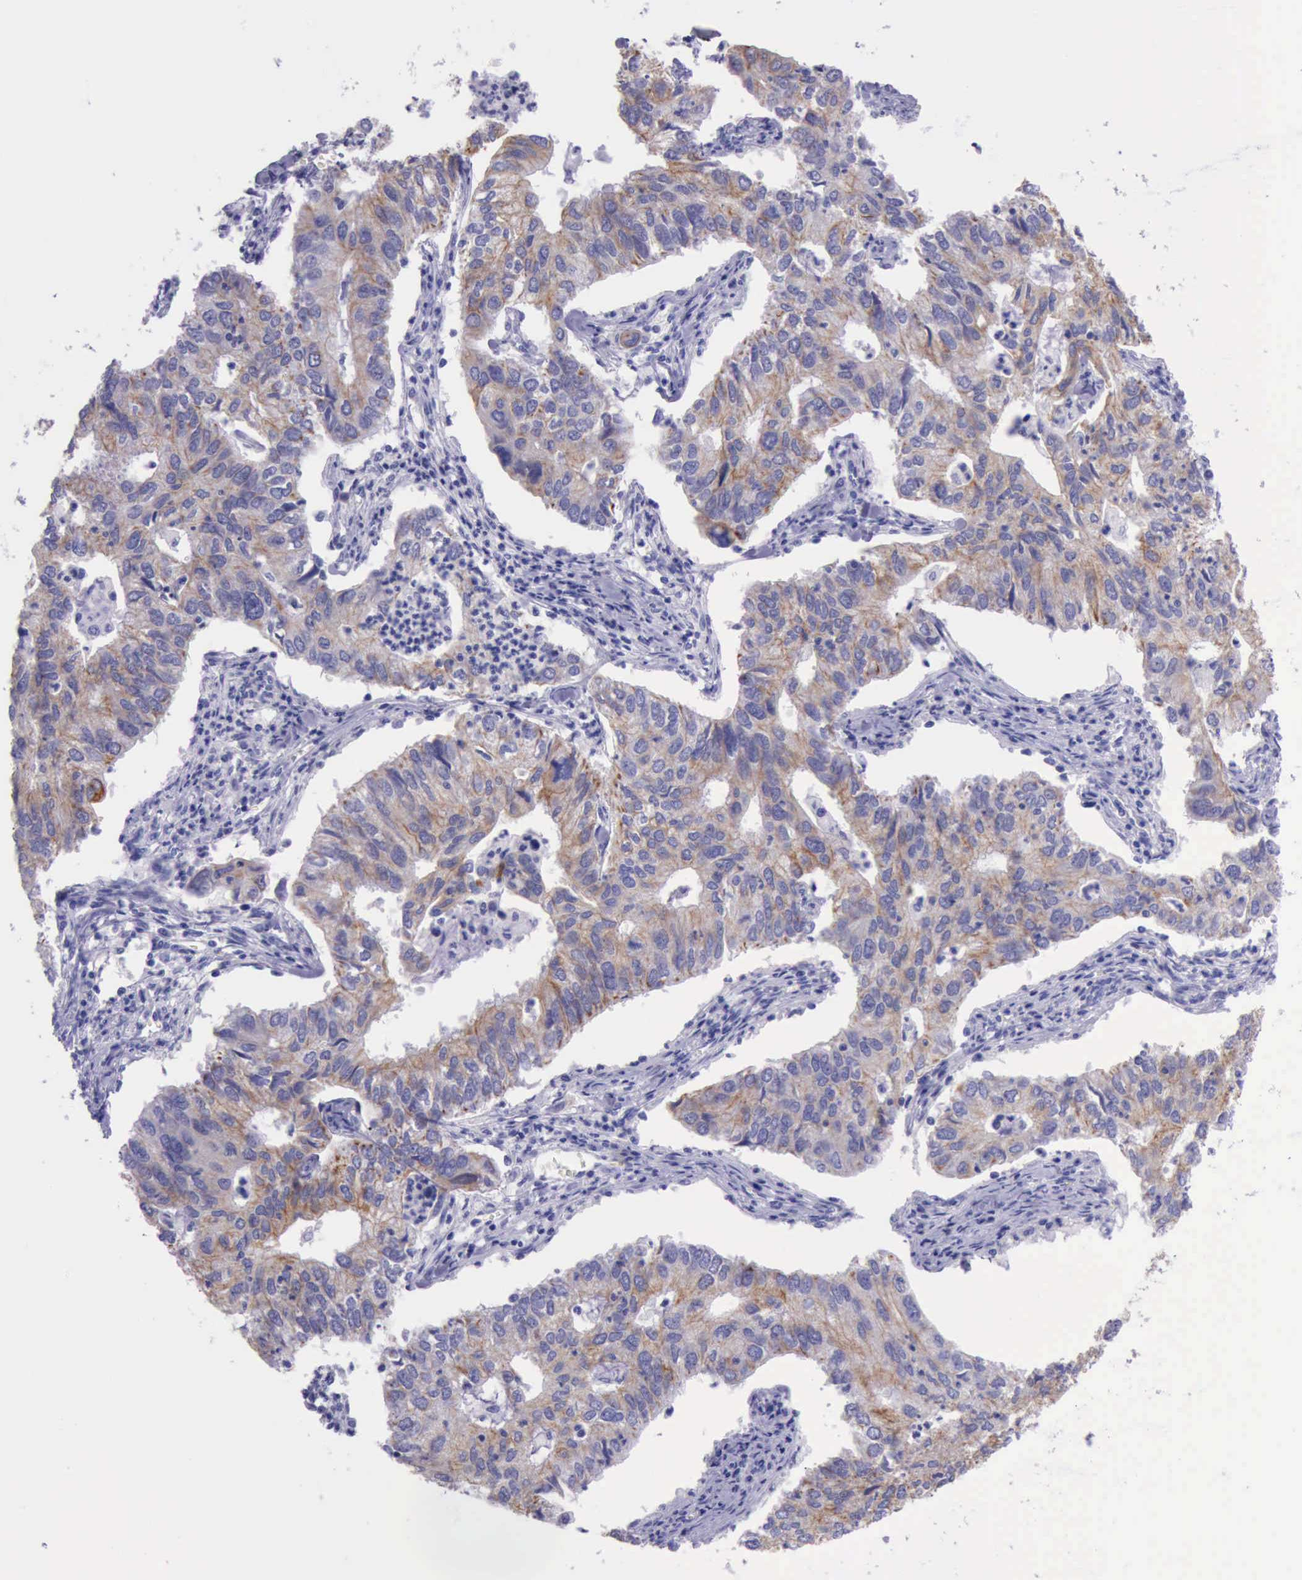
{"staining": {"intensity": "weak", "quantity": ">75%", "location": "cytoplasmic/membranous"}, "tissue": "lung cancer", "cell_type": "Tumor cells", "image_type": "cancer", "snomed": [{"axis": "morphology", "description": "Adenocarcinoma, NOS"}, {"axis": "topography", "description": "Lung"}], "caption": "The immunohistochemical stain shows weak cytoplasmic/membranous expression in tumor cells of lung cancer (adenocarcinoma) tissue.", "gene": "KRT8", "patient": {"sex": "male", "age": 48}}